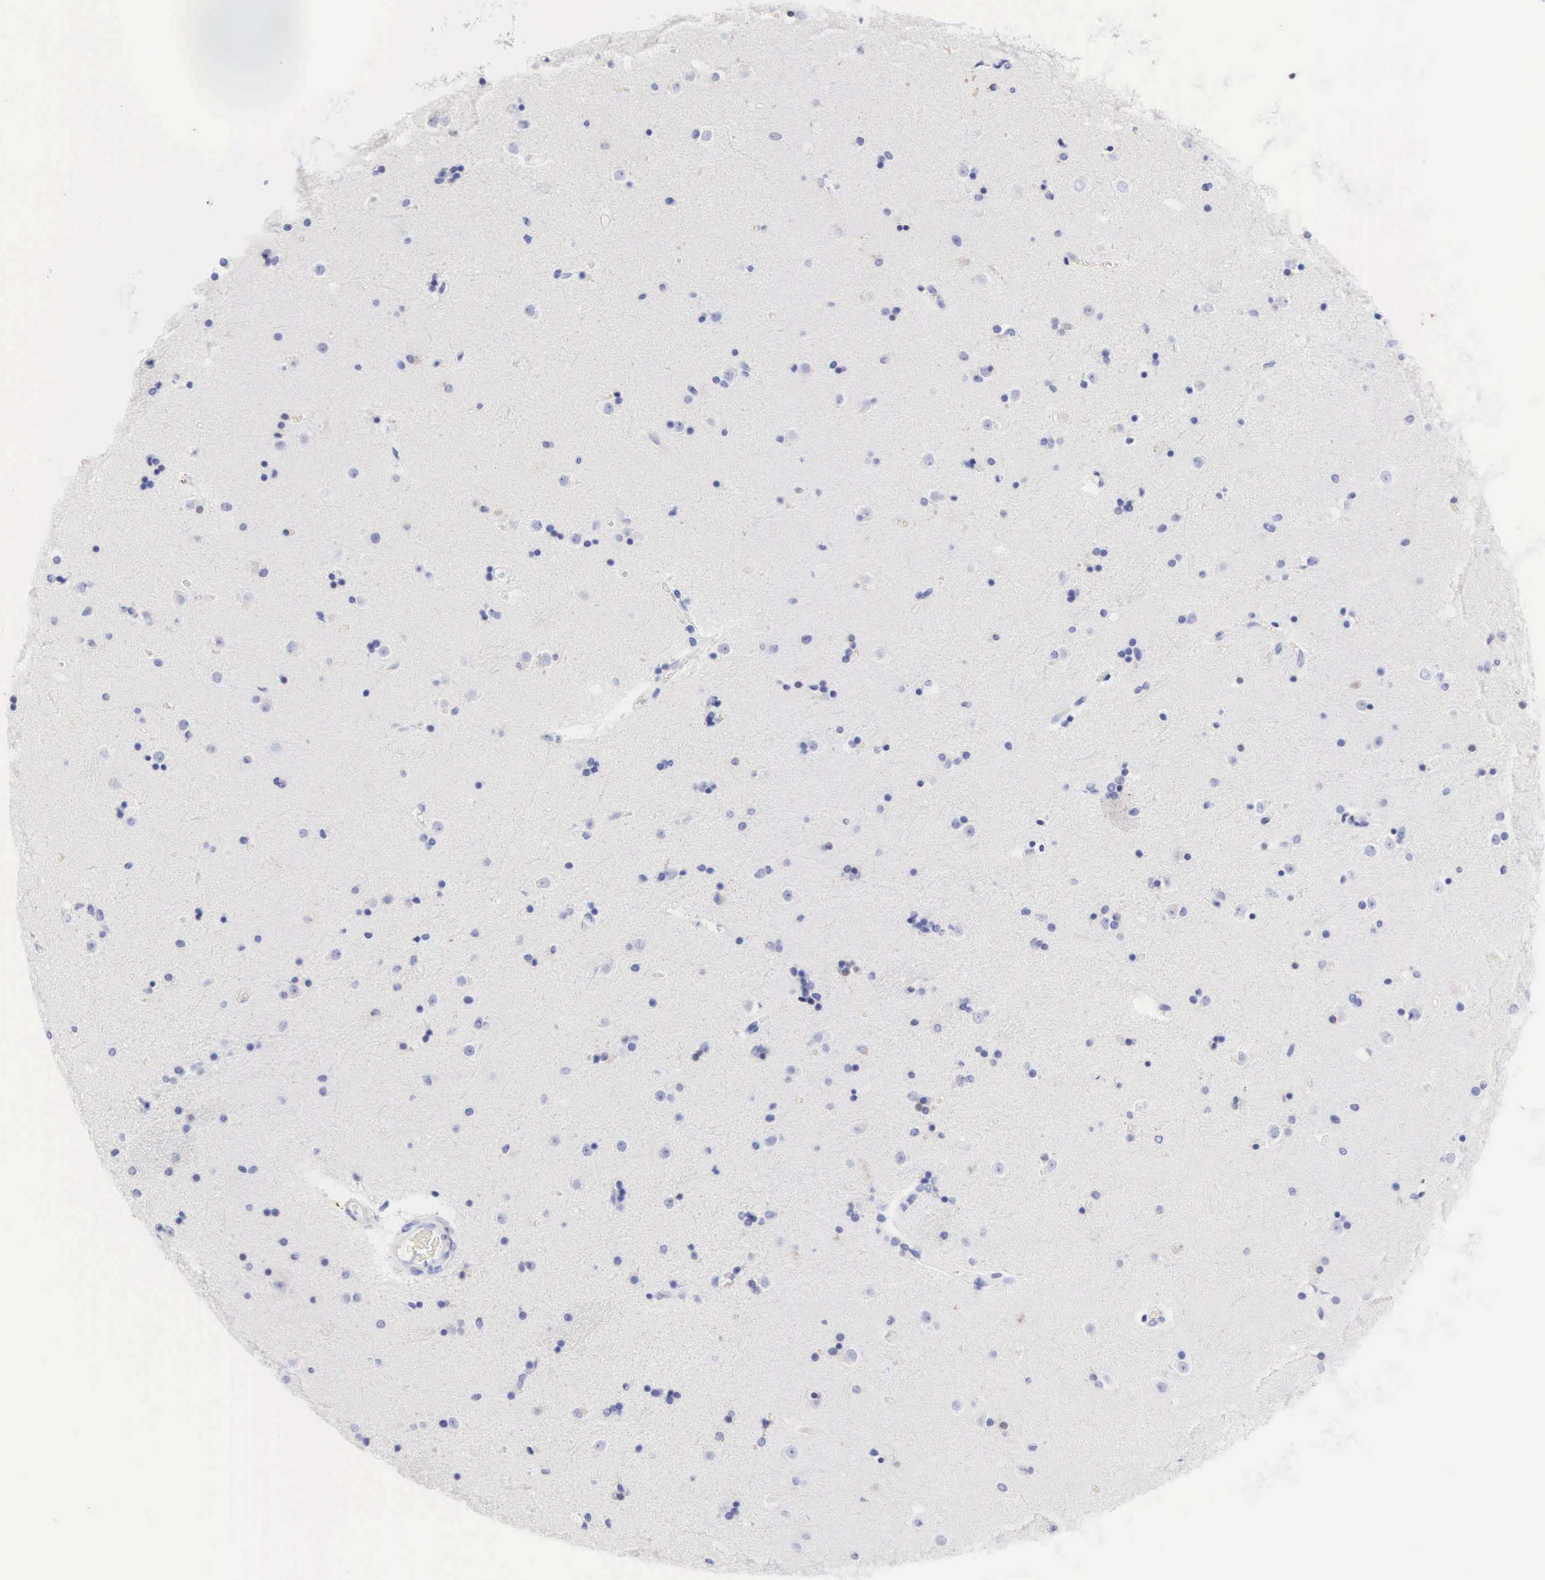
{"staining": {"intensity": "negative", "quantity": "none", "location": "none"}, "tissue": "caudate", "cell_type": "Glial cells", "image_type": "normal", "snomed": [{"axis": "morphology", "description": "Normal tissue, NOS"}, {"axis": "topography", "description": "Lateral ventricle wall"}], "caption": "This is an IHC histopathology image of benign human caudate. There is no expression in glial cells.", "gene": "CDKN2A", "patient": {"sex": "female", "age": 54}}